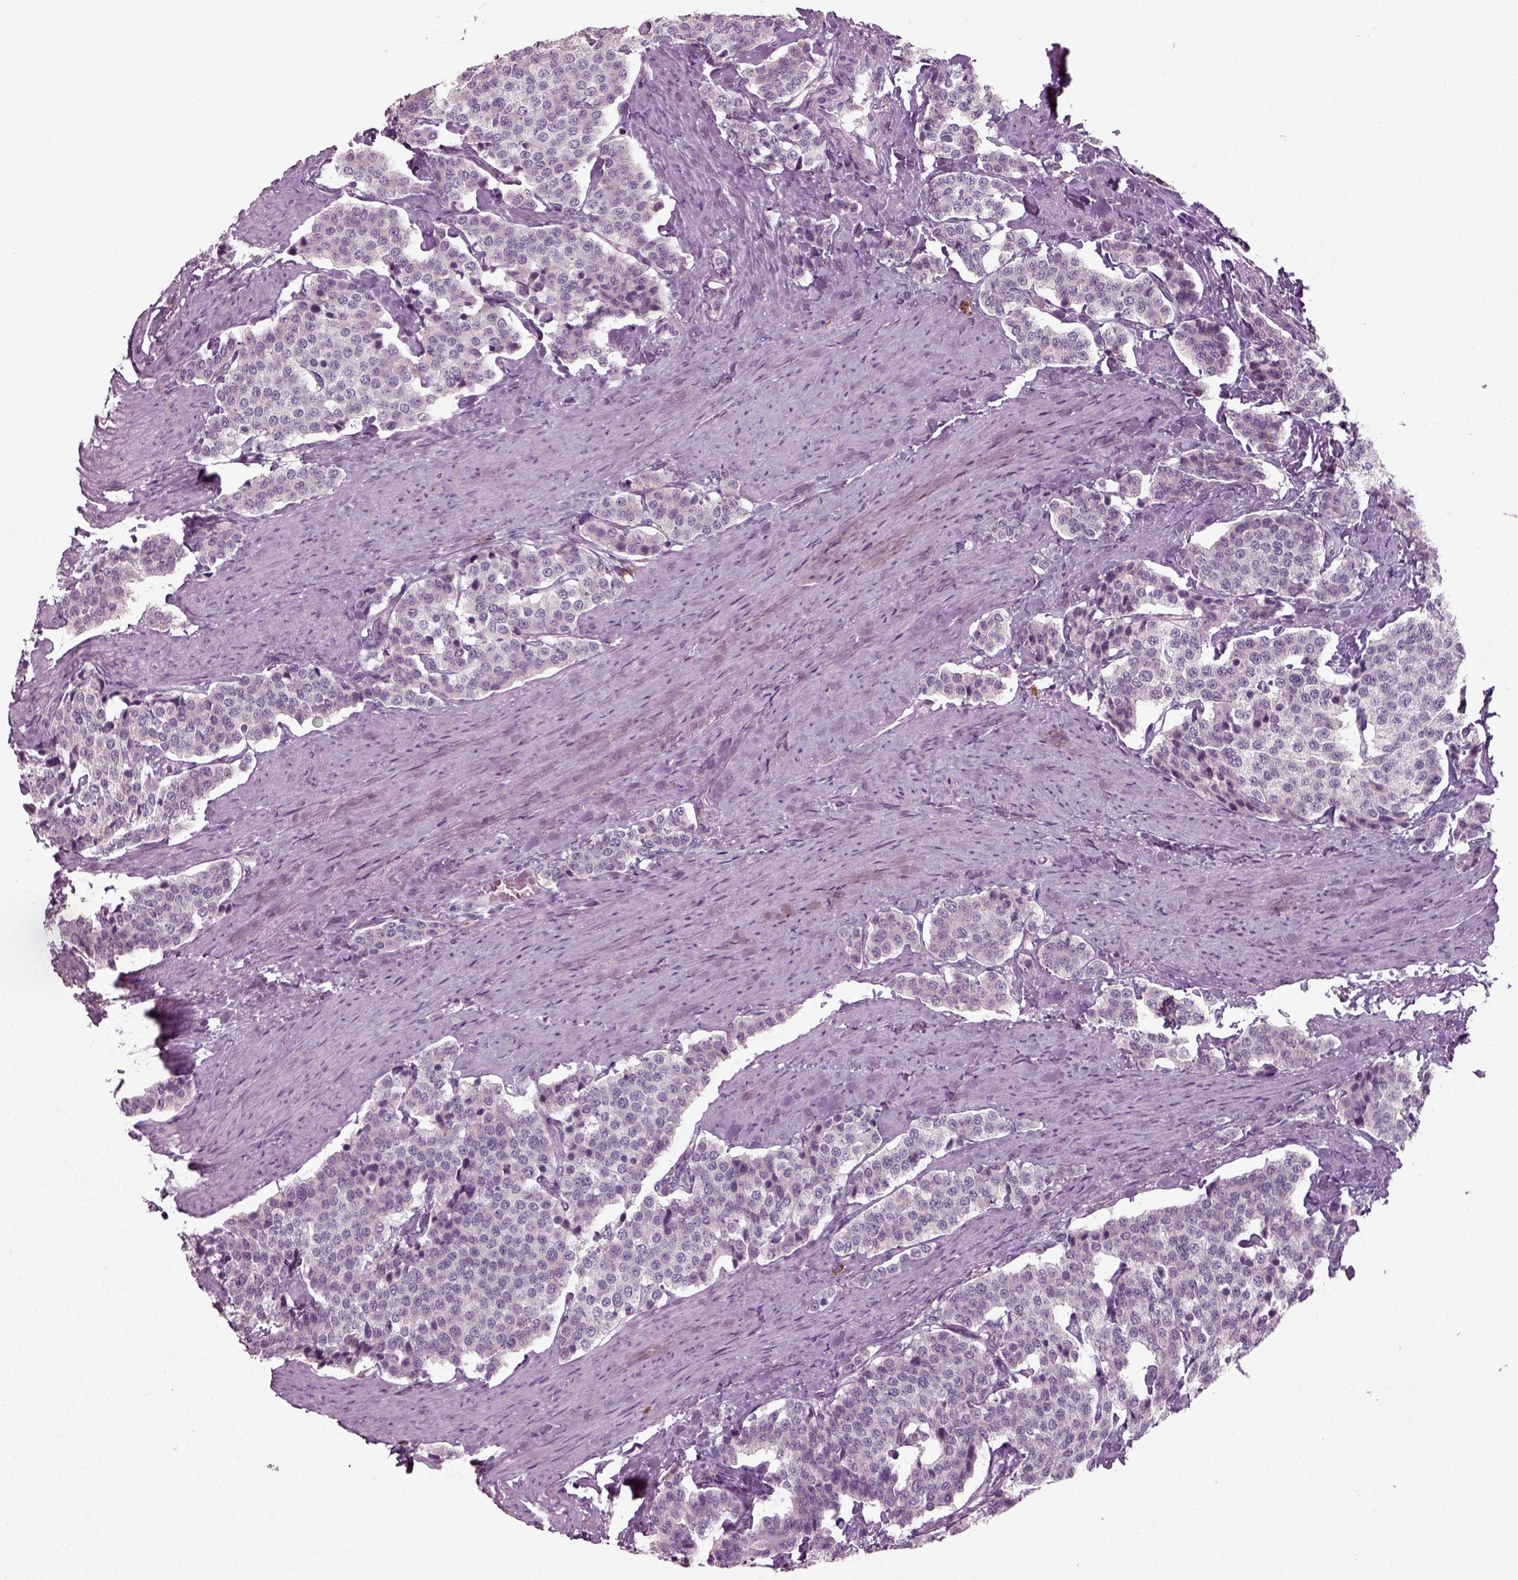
{"staining": {"intensity": "negative", "quantity": "none", "location": "none"}, "tissue": "carcinoid", "cell_type": "Tumor cells", "image_type": "cancer", "snomed": [{"axis": "morphology", "description": "Carcinoid, malignant, NOS"}, {"axis": "topography", "description": "Small intestine"}], "caption": "Tumor cells show no significant expression in carcinoid.", "gene": "RND2", "patient": {"sex": "female", "age": 58}}